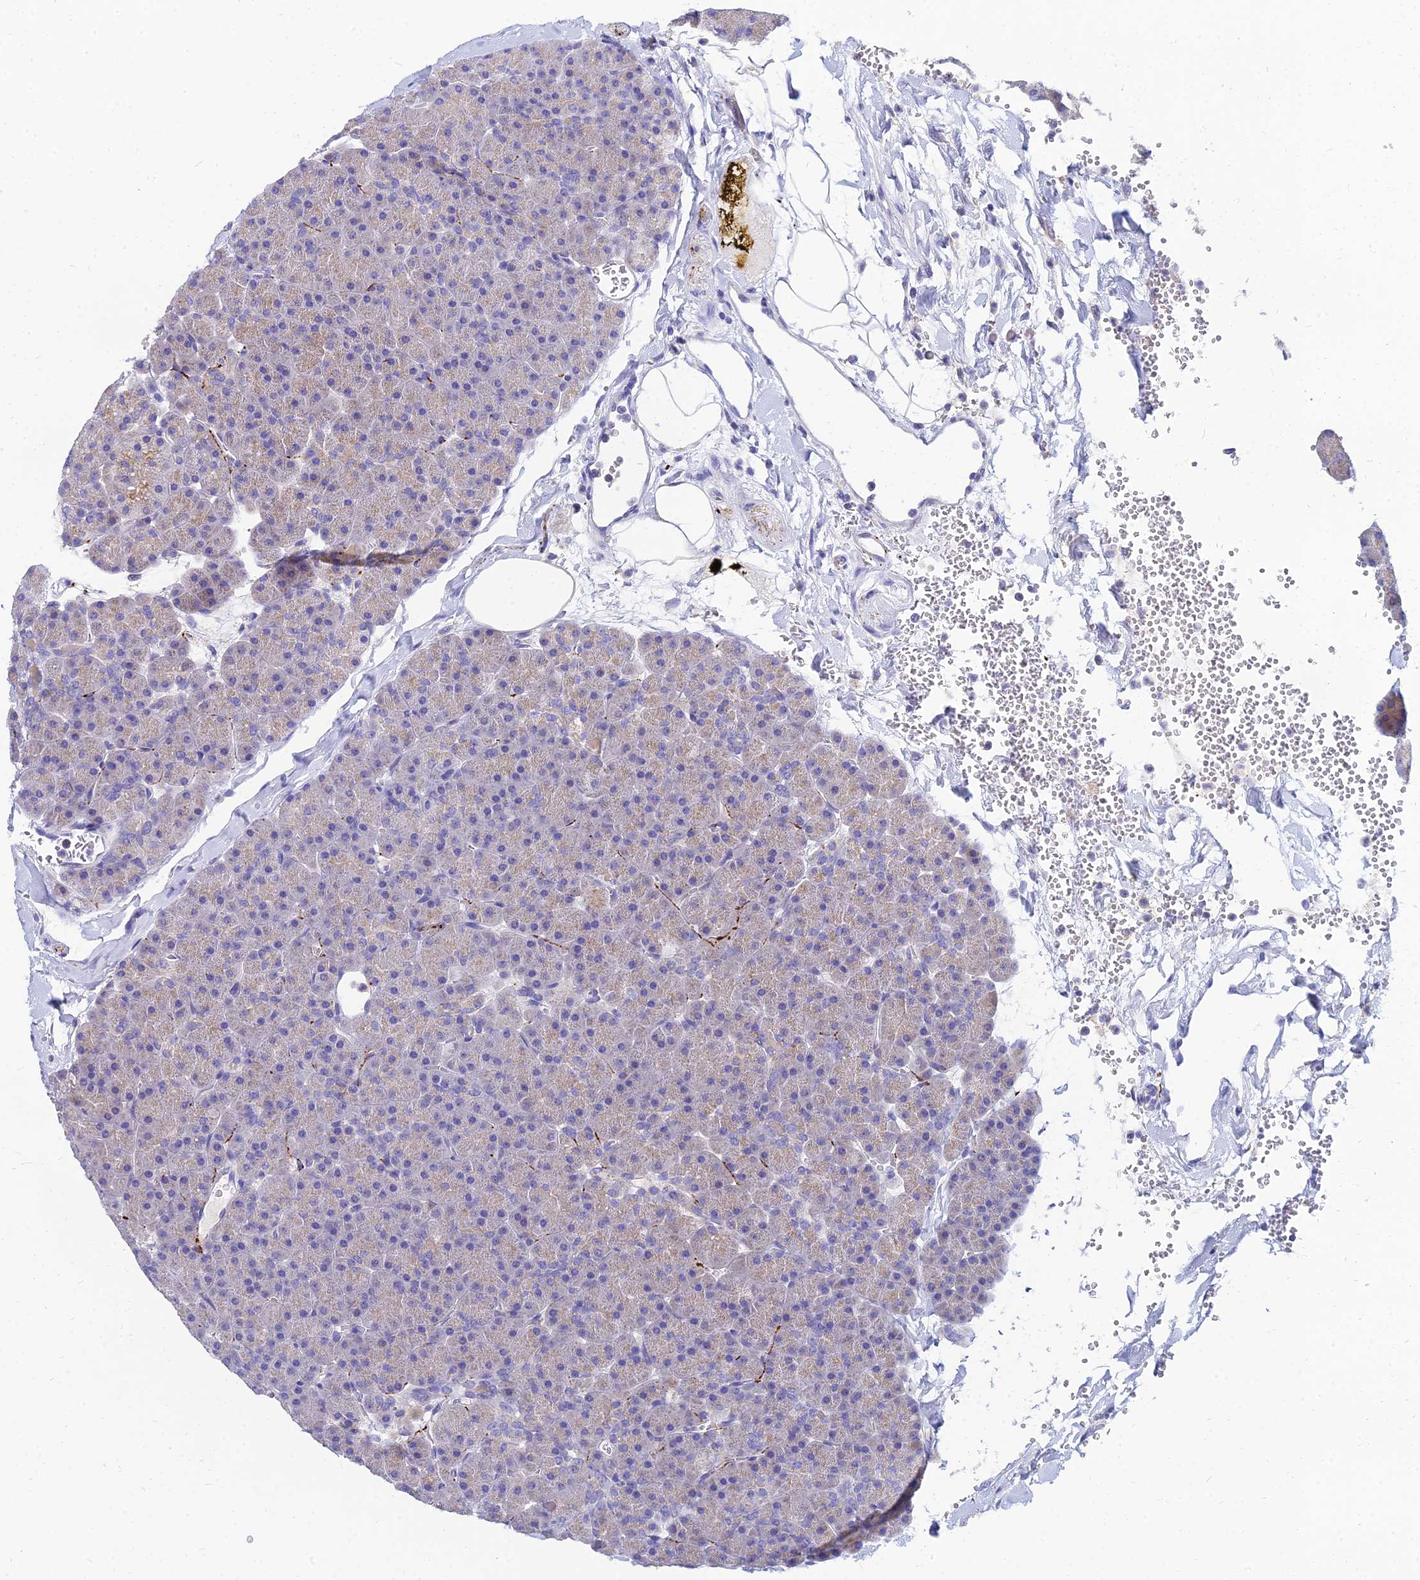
{"staining": {"intensity": "weak", "quantity": "<25%", "location": "cytoplasmic/membranous"}, "tissue": "pancreas", "cell_type": "Exocrine glandular cells", "image_type": "normal", "snomed": [{"axis": "morphology", "description": "Normal tissue, NOS"}, {"axis": "topography", "description": "Pancreas"}], "caption": "Immunohistochemistry micrograph of unremarkable pancreas: human pancreas stained with DAB (3,3'-diaminobenzidine) demonstrates no significant protein expression in exocrine glandular cells.", "gene": "NPY", "patient": {"sex": "male", "age": 36}}